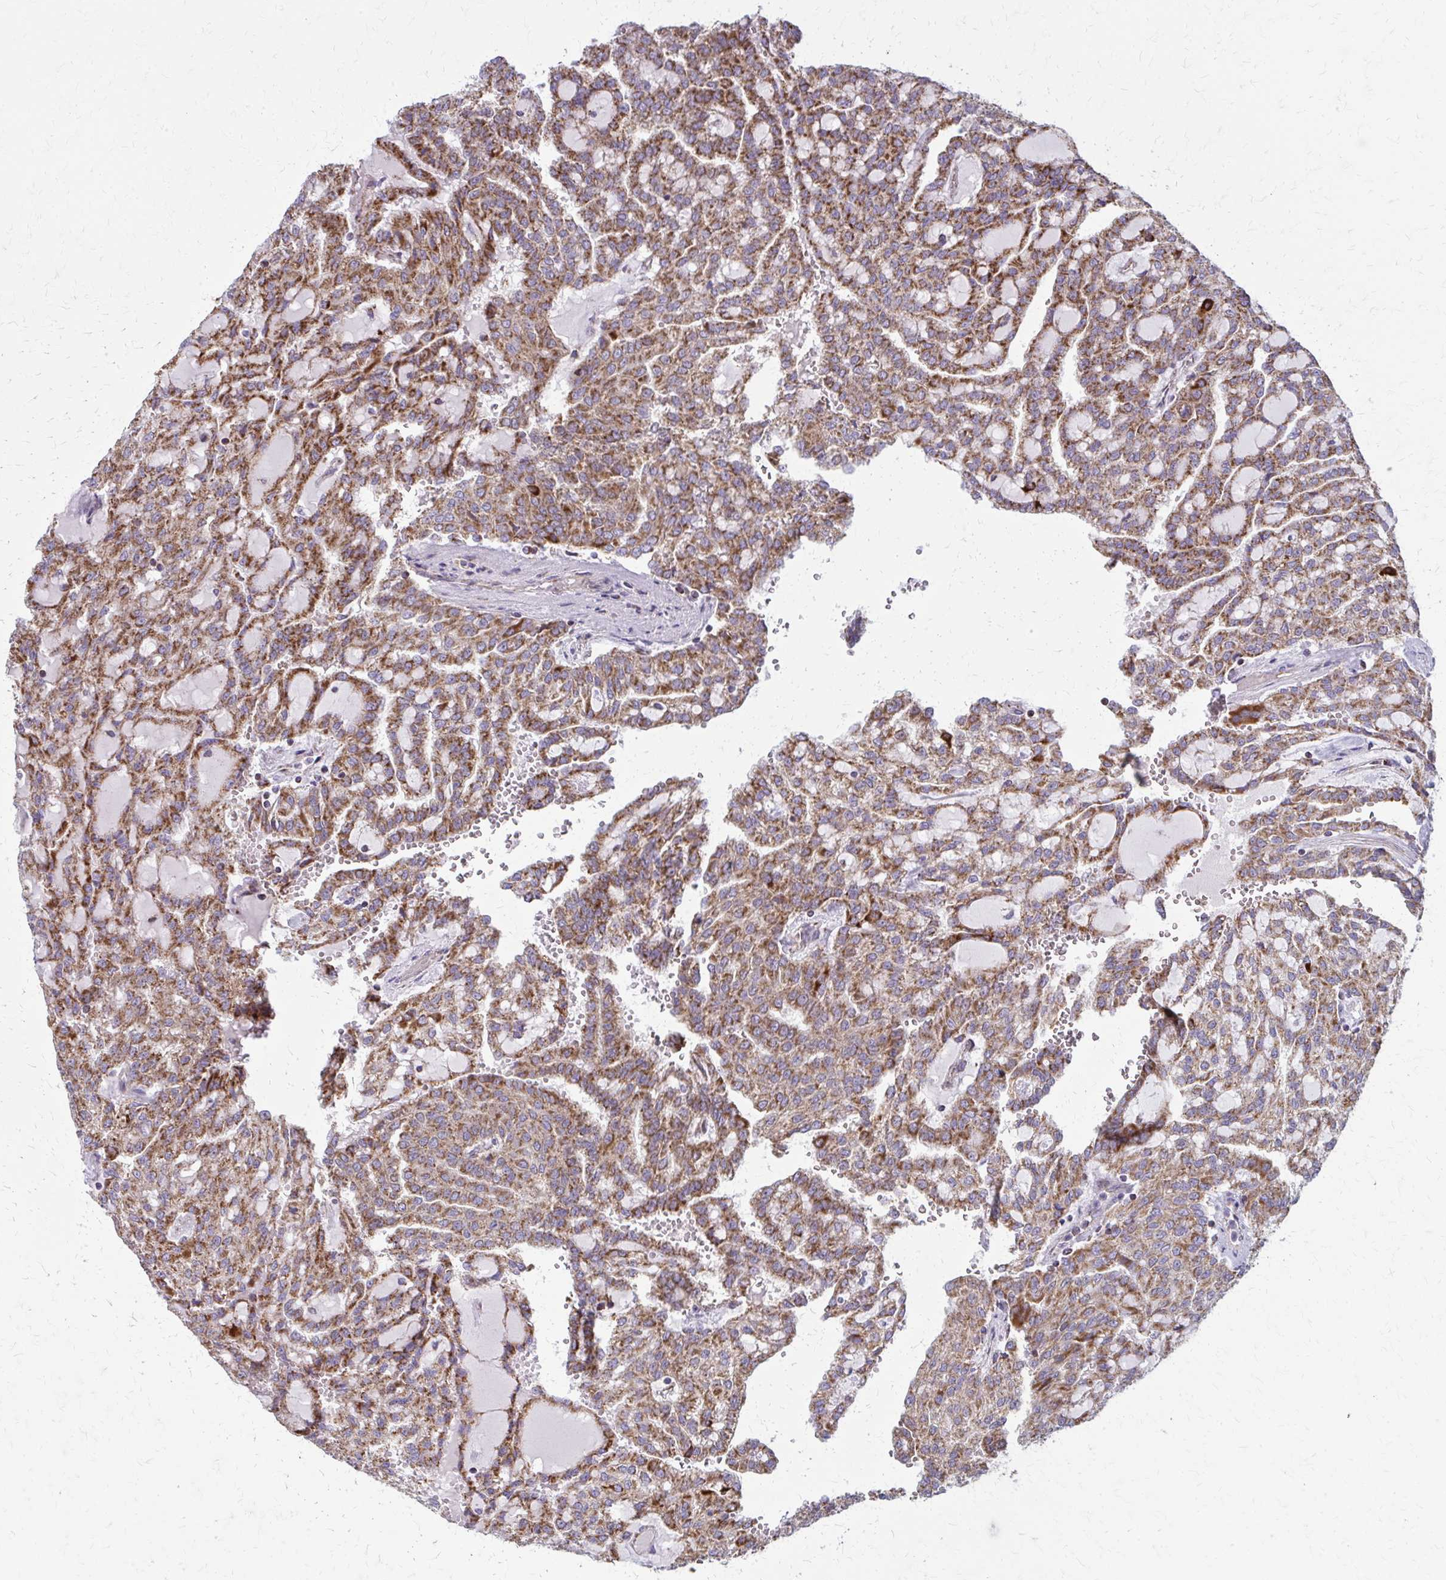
{"staining": {"intensity": "moderate", "quantity": ">75%", "location": "cytoplasmic/membranous"}, "tissue": "renal cancer", "cell_type": "Tumor cells", "image_type": "cancer", "snomed": [{"axis": "morphology", "description": "Adenocarcinoma, NOS"}, {"axis": "topography", "description": "Kidney"}], "caption": "Human renal cancer (adenocarcinoma) stained for a protein (brown) displays moderate cytoplasmic/membranous positive staining in approximately >75% of tumor cells.", "gene": "TVP23A", "patient": {"sex": "male", "age": 63}}